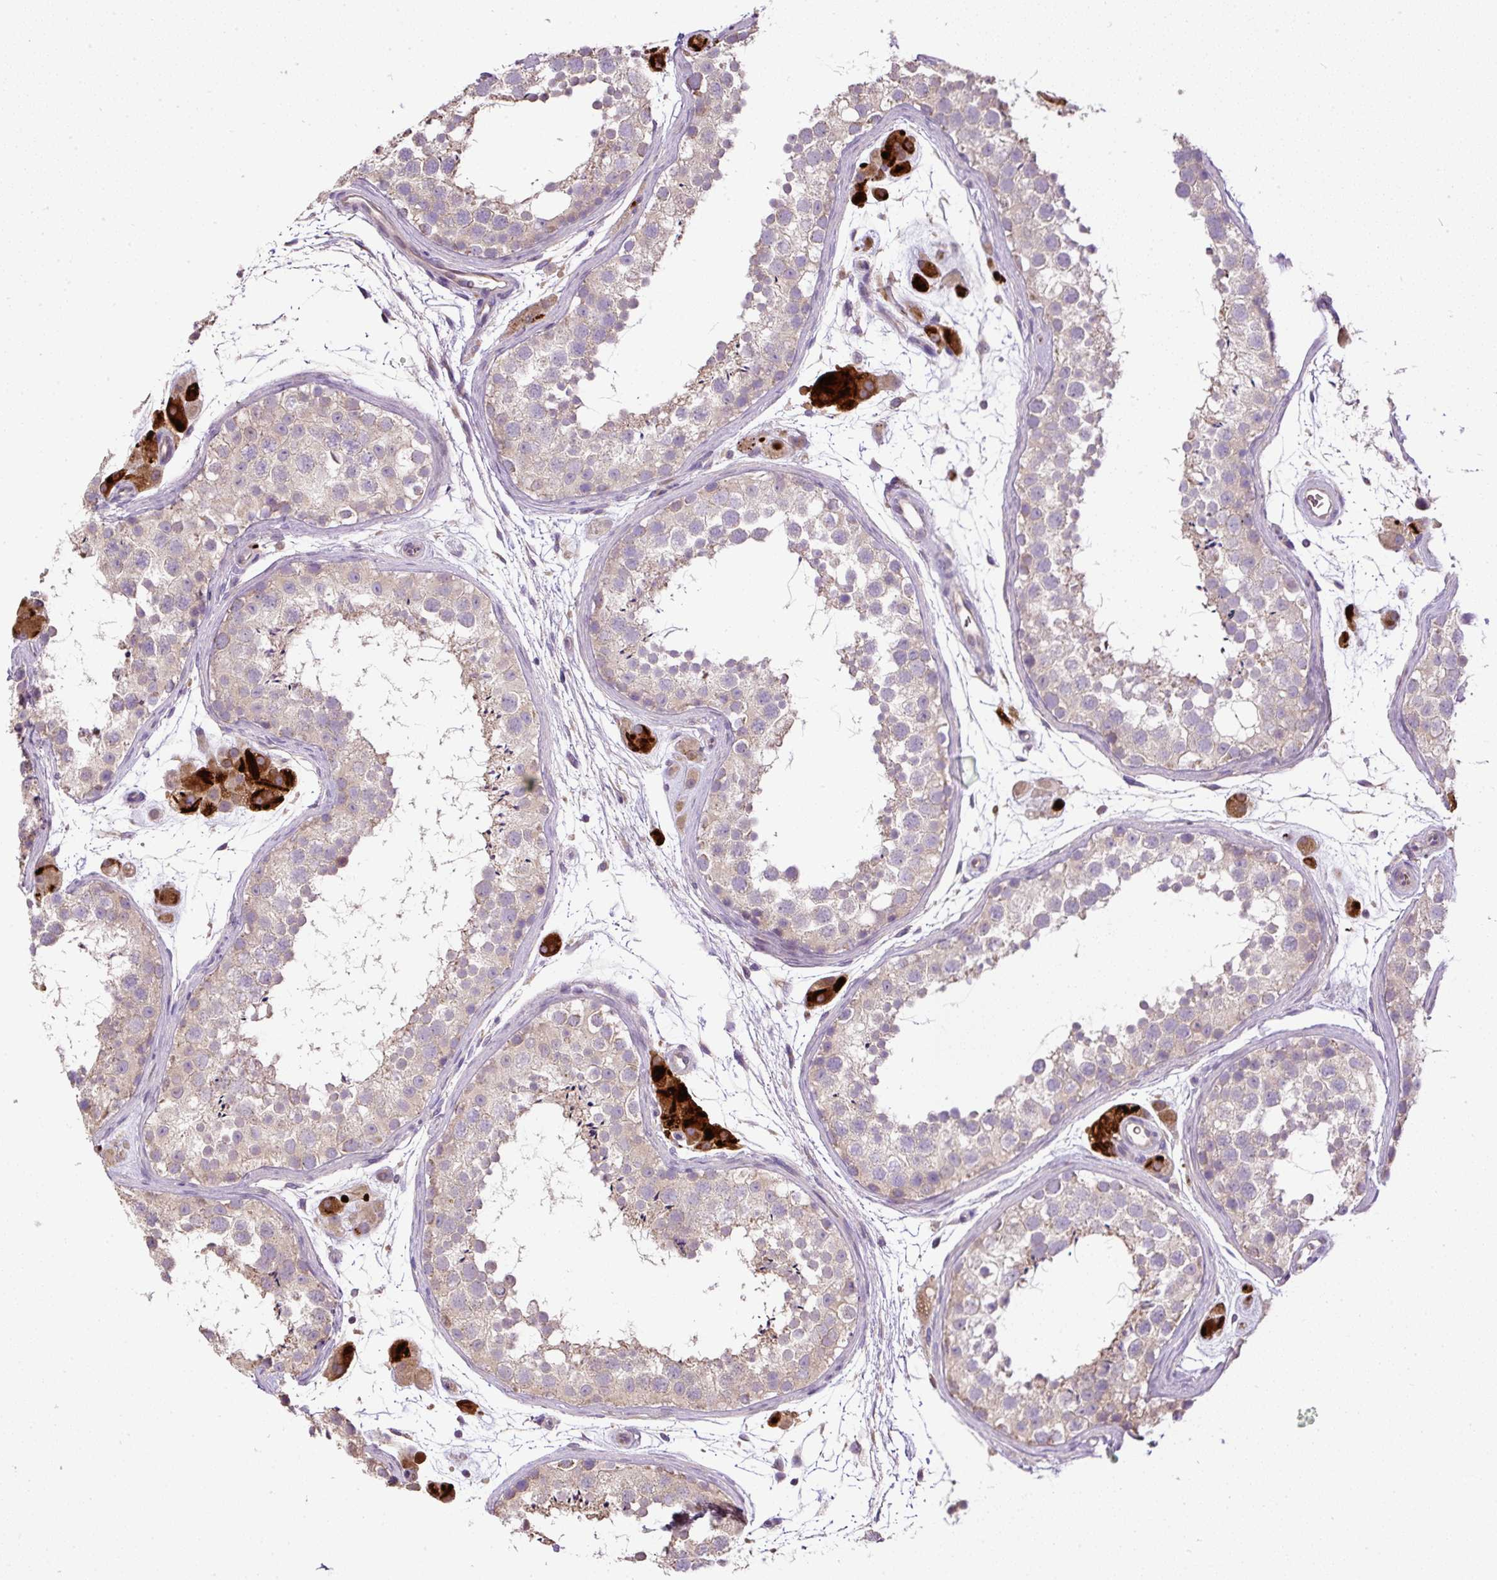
{"staining": {"intensity": "negative", "quantity": "none", "location": "none"}, "tissue": "testis", "cell_type": "Cells in seminiferous ducts", "image_type": "normal", "snomed": [{"axis": "morphology", "description": "Normal tissue, NOS"}, {"axis": "topography", "description": "Testis"}], "caption": "The micrograph shows no staining of cells in seminiferous ducts in unremarkable testis. The staining is performed using DAB (3,3'-diaminobenzidine) brown chromogen with nuclei counter-stained in using hematoxylin.", "gene": "CXCL13", "patient": {"sex": "male", "age": 41}}